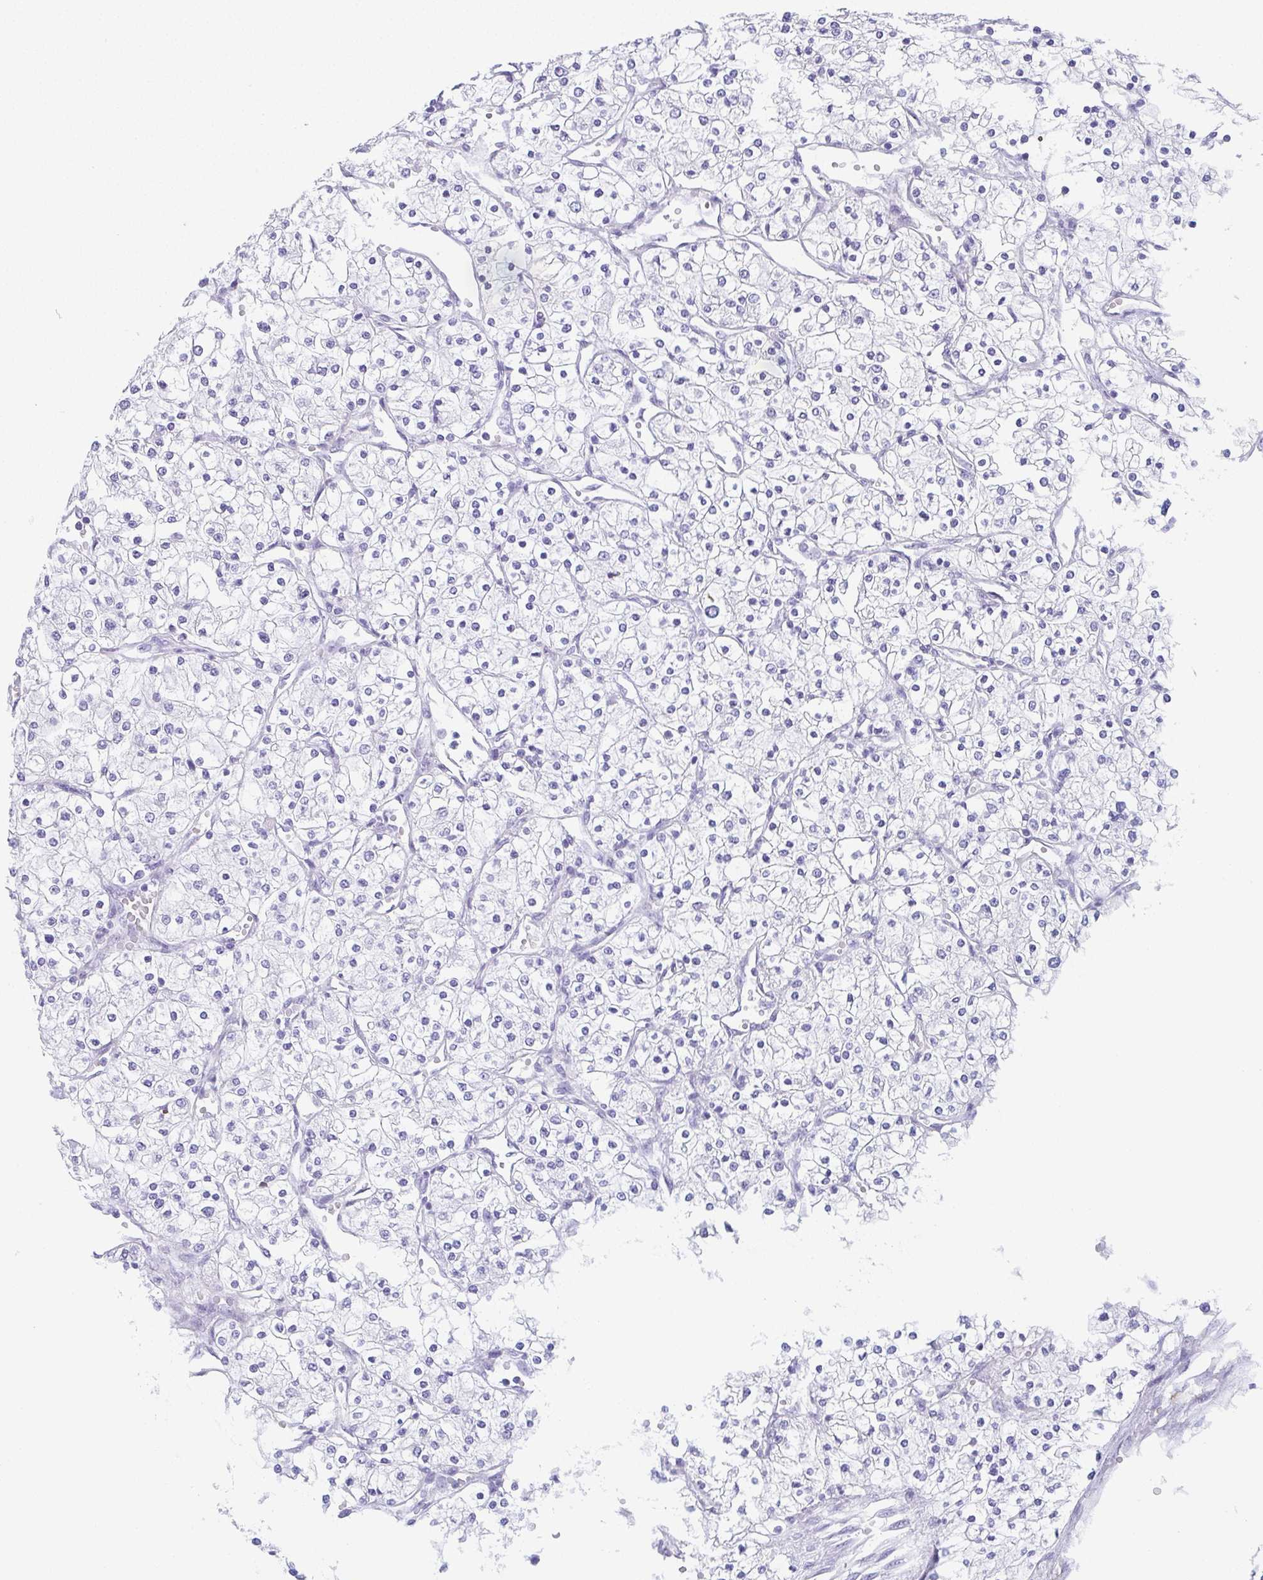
{"staining": {"intensity": "negative", "quantity": "none", "location": "none"}, "tissue": "renal cancer", "cell_type": "Tumor cells", "image_type": "cancer", "snomed": [{"axis": "morphology", "description": "Adenocarcinoma, NOS"}, {"axis": "topography", "description": "Kidney"}], "caption": "This is an immunohistochemistry (IHC) histopathology image of renal adenocarcinoma. There is no expression in tumor cells.", "gene": "DBN1", "patient": {"sex": "male", "age": 80}}